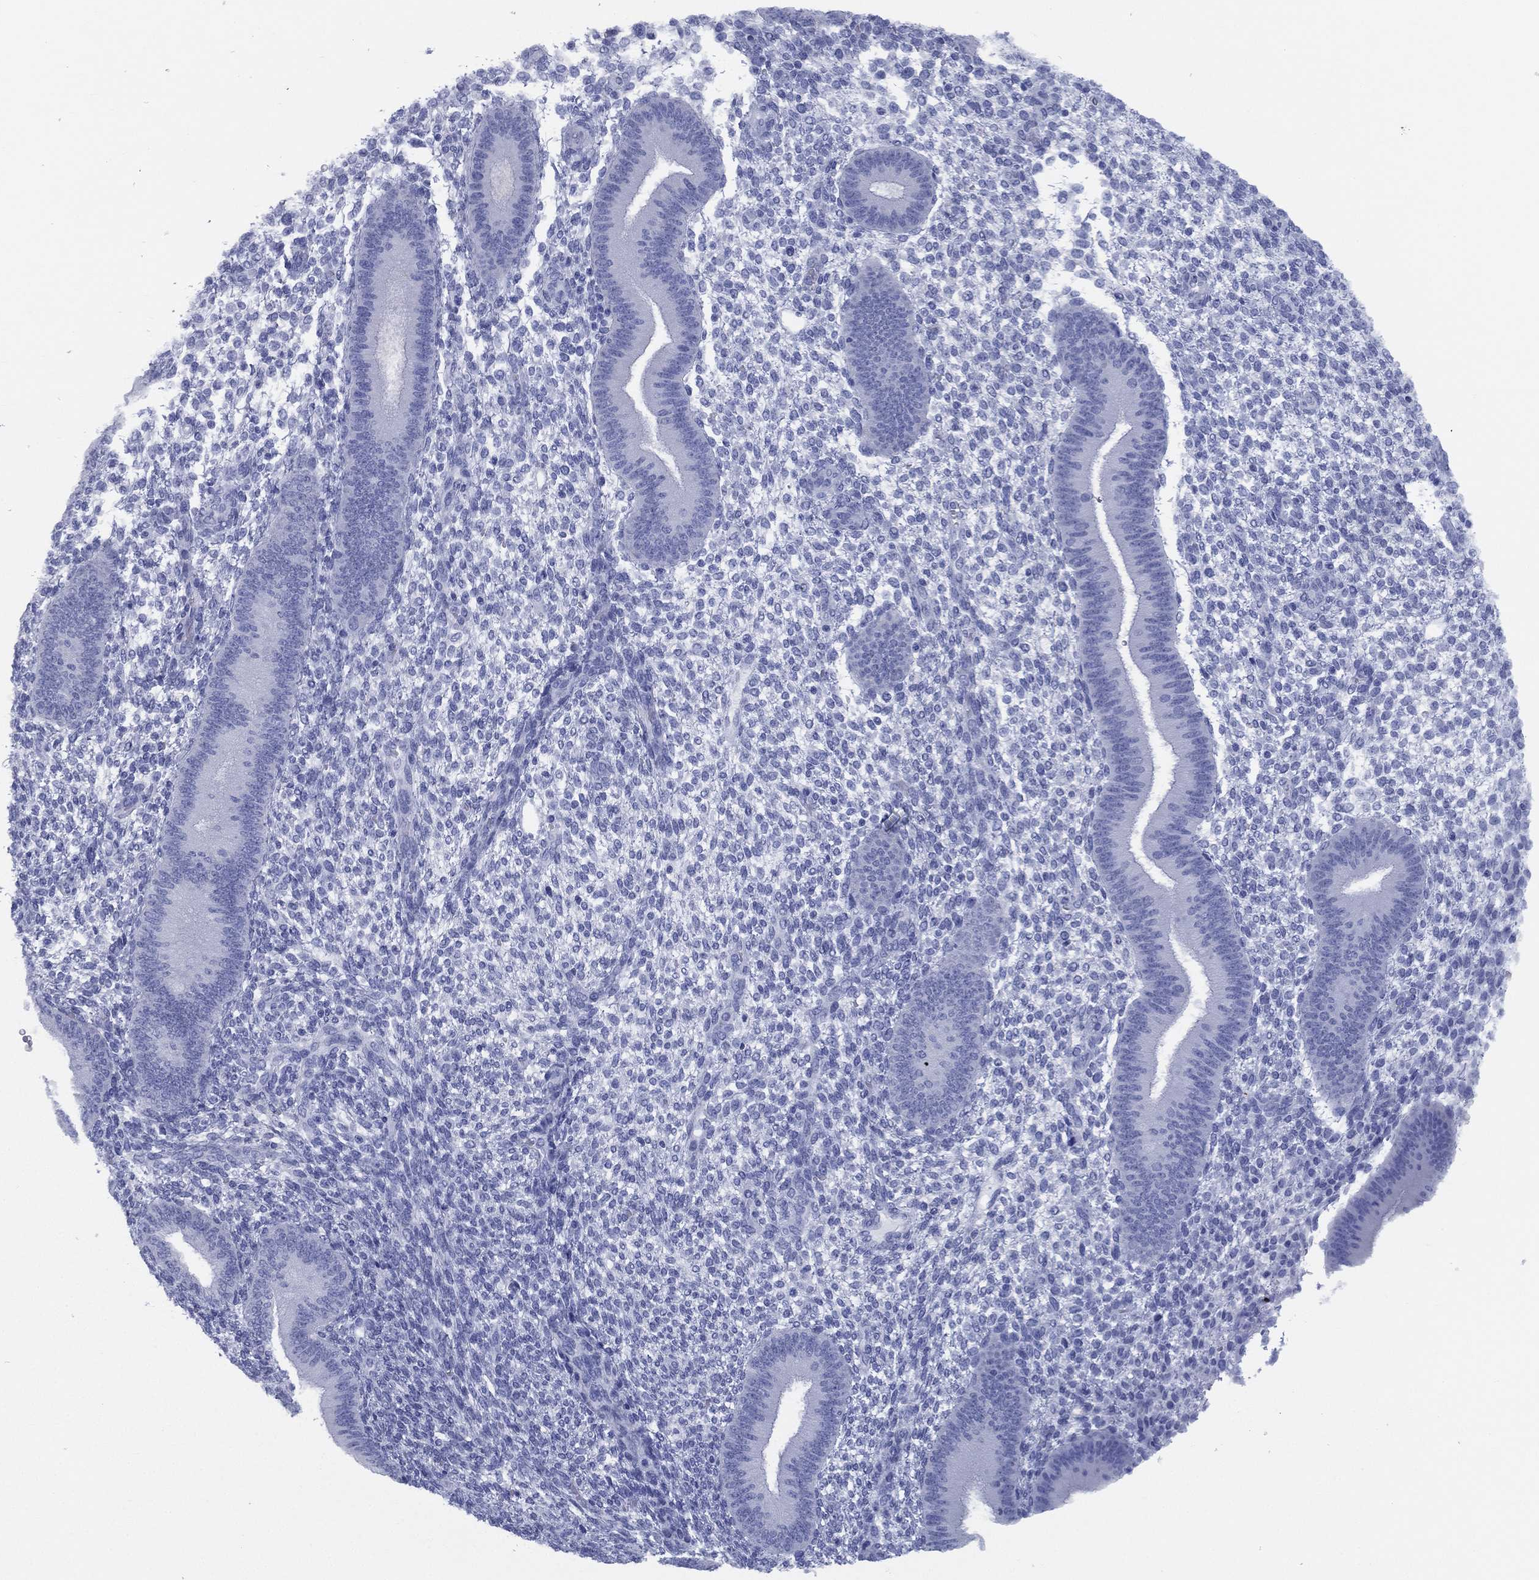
{"staining": {"intensity": "negative", "quantity": "none", "location": "none"}, "tissue": "endometrium", "cell_type": "Cells in endometrial stroma", "image_type": "normal", "snomed": [{"axis": "morphology", "description": "Normal tissue, NOS"}, {"axis": "topography", "description": "Endometrium"}], "caption": "High power microscopy histopathology image of an immunohistochemistry (IHC) micrograph of normal endometrium, revealing no significant staining in cells in endometrial stroma.", "gene": "TMEM252", "patient": {"sex": "female", "age": 39}}